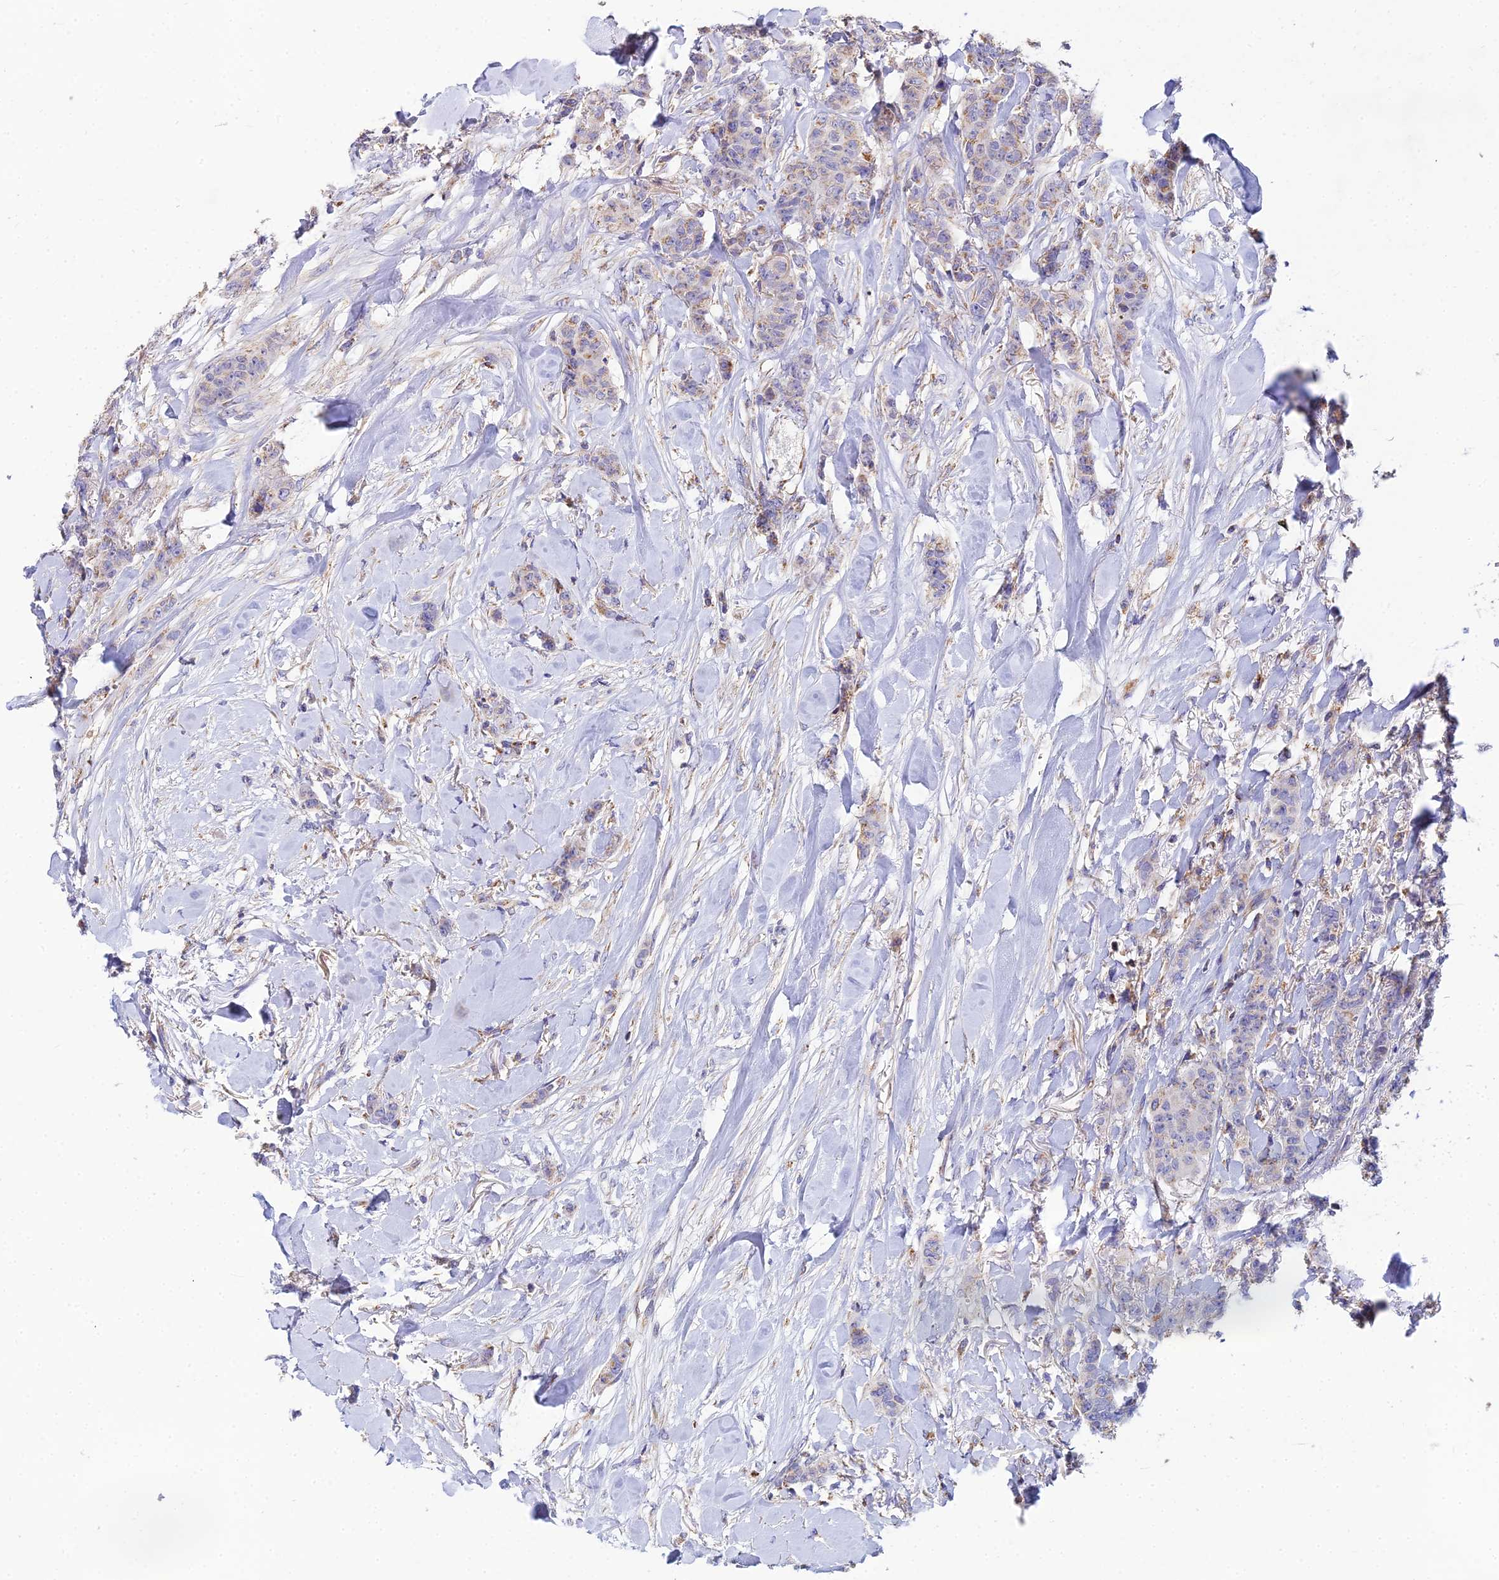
{"staining": {"intensity": "weak", "quantity": "<25%", "location": "cytoplasmic/membranous"}, "tissue": "breast cancer", "cell_type": "Tumor cells", "image_type": "cancer", "snomed": [{"axis": "morphology", "description": "Duct carcinoma"}, {"axis": "topography", "description": "Breast"}], "caption": "Immunohistochemical staining of human breast cancer (infiltrating ductal carcinoma) shows no significant positivity in tumor cells.", "gene": "NIPSNAP3A", "patient": {"sex": "female", "age": 40}}